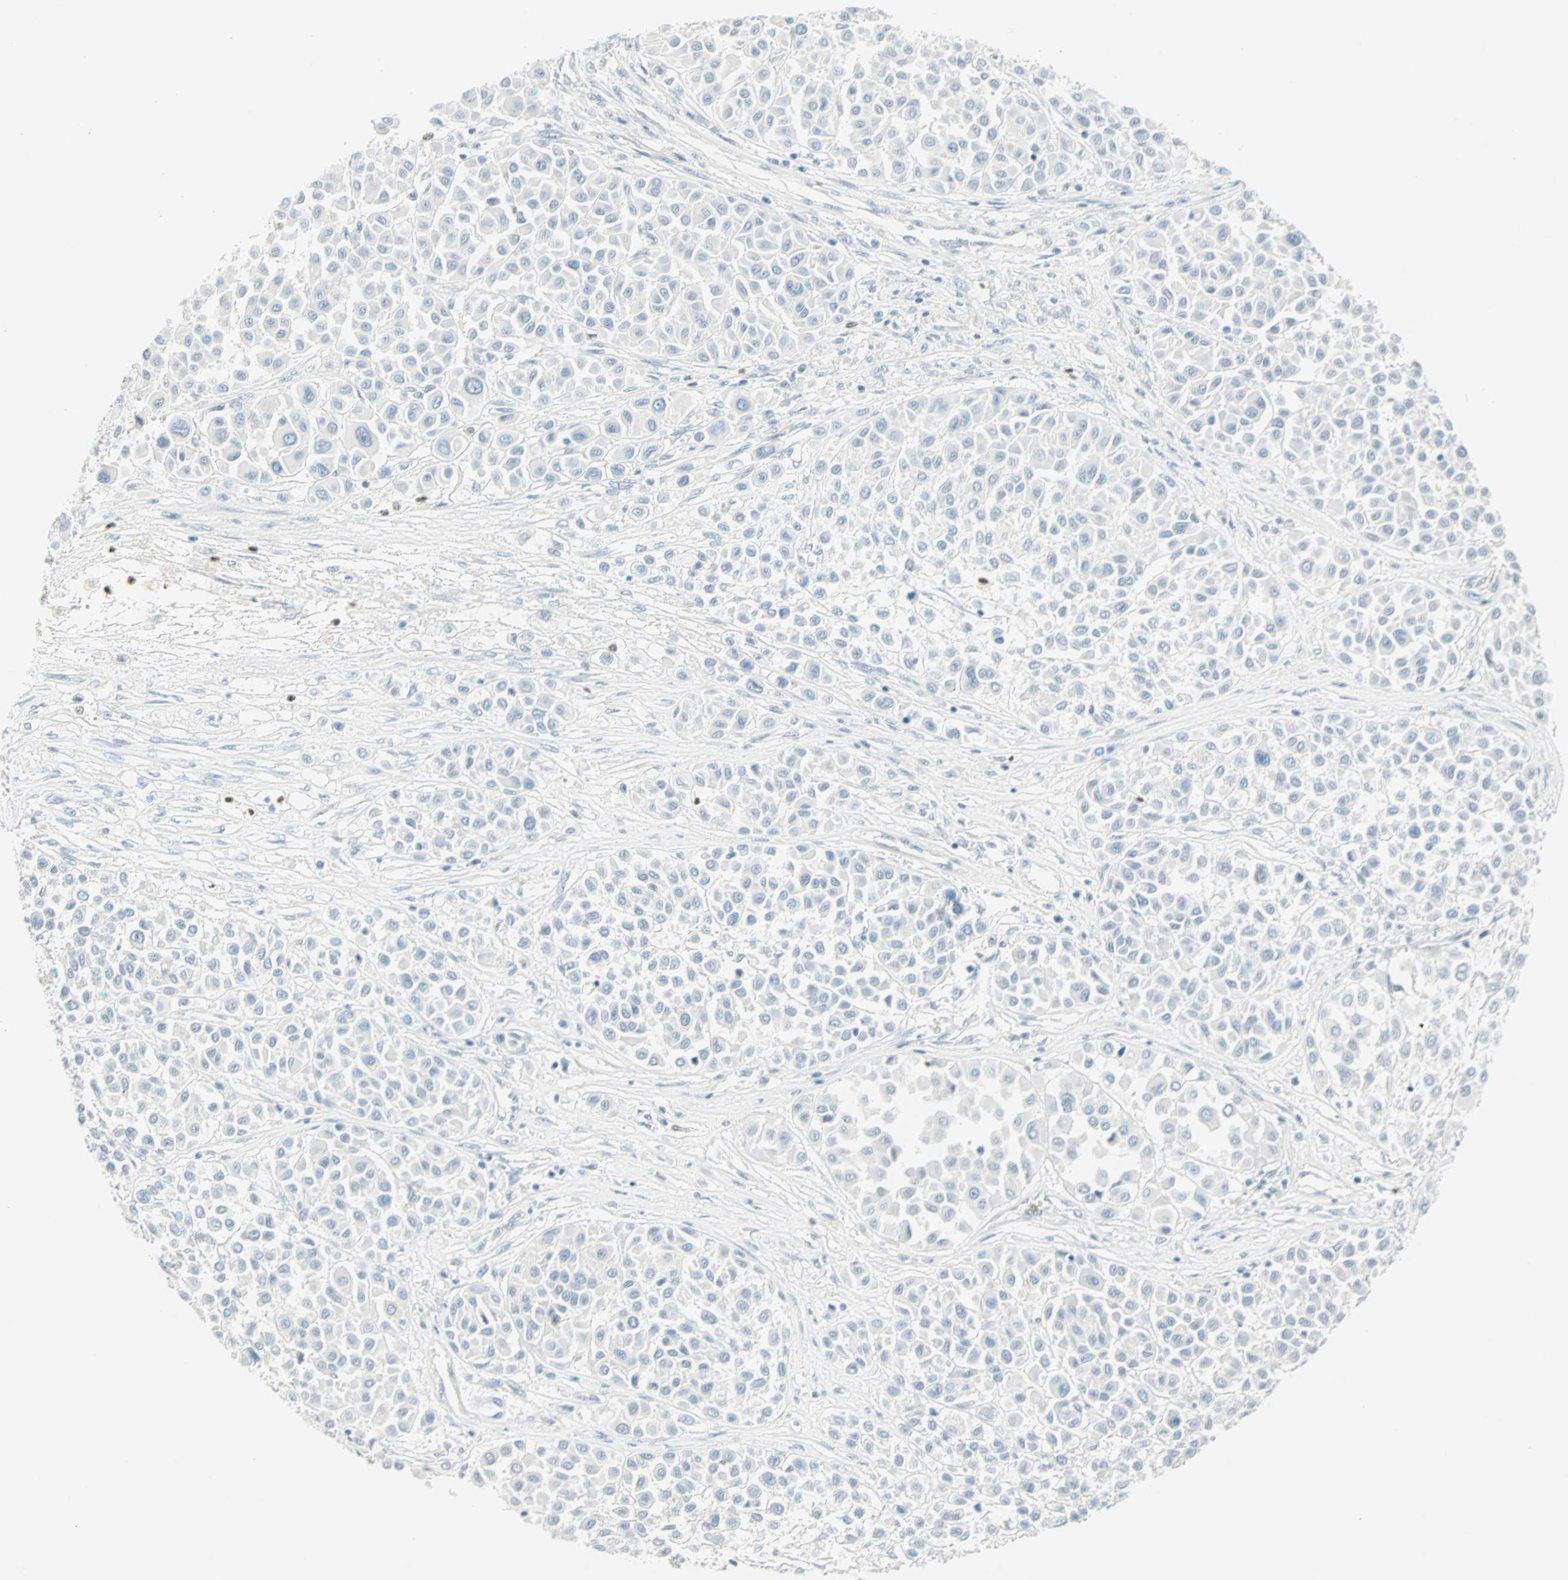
{"staining": {"intensity": "negative", "quantity": "none", "location": "none"}, "tissue": "melanoma", "cell_type": "Tumor cells", "image_type": "cancer", "snomed": [{"axis": "morphology", "description": "Malignant melanoma, Metastatic site"}, {"axis": "topography", "description": "Soft tissue"}], "caption": "Melanoma stained for a protein using immunohistochemistry (IHC) shows no expression tumor cells.", "gene": "MLLT10", "patient": {"sex": "male", "age": 41}}